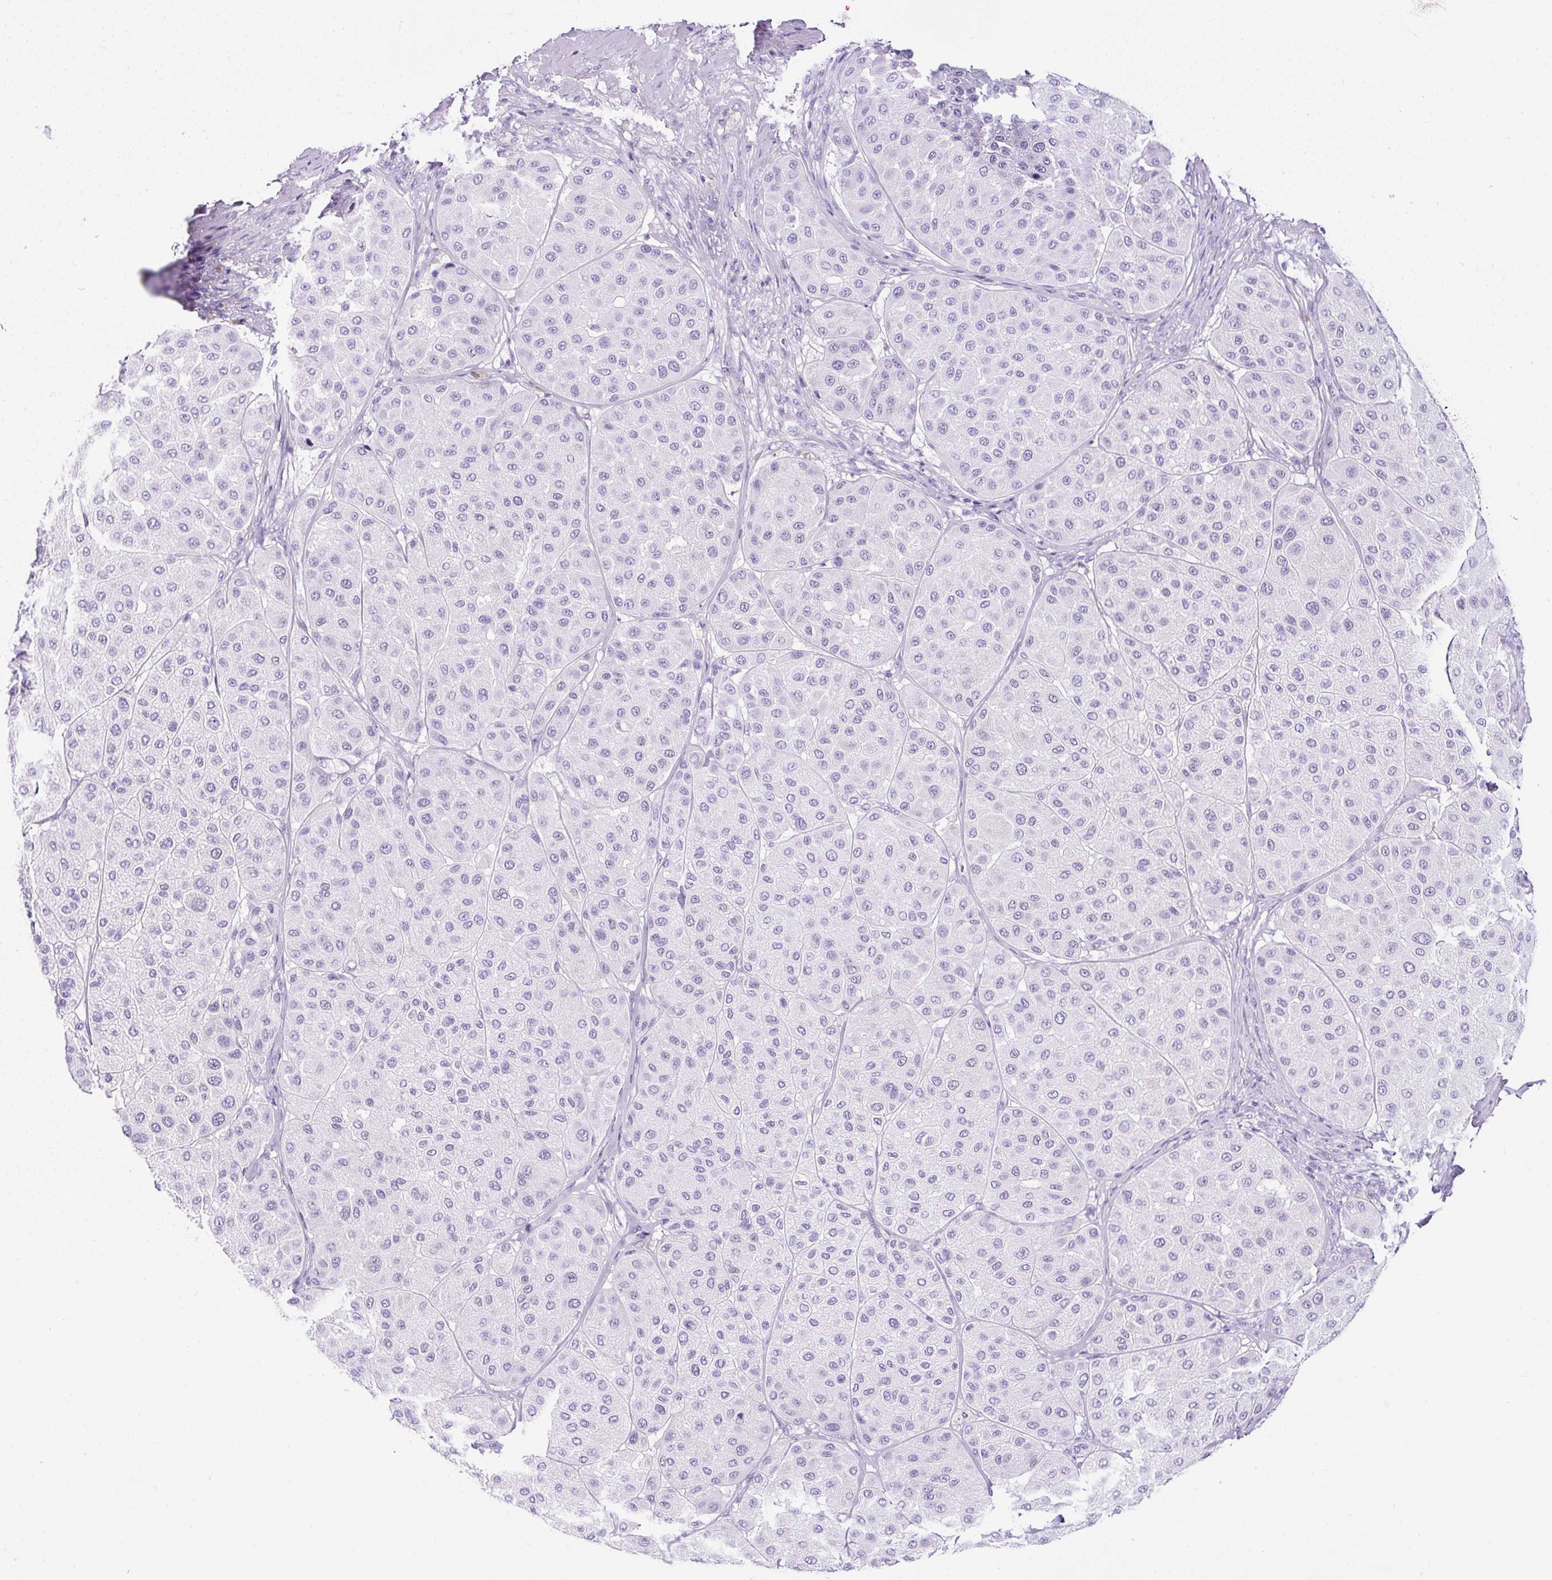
{"staining": {"intensity": "negative", "quantity": "none", "location": "none"}, "tissue": "melanoma", "cell_type": "Tumor cells", "image_type": "cancer", "snomed": [{"axis": "morphology", "description": "Malignant melanoma, Metastatic site"}, {"axis": "topography", "description": "Smooth muscle"}], "caption": "A photomicrograph of human malignant melanoma (metastatic site) is negative for staining in tumor cells.", "gene": "TMEM200B", "patient": {"sex": "male", "age": 41}}